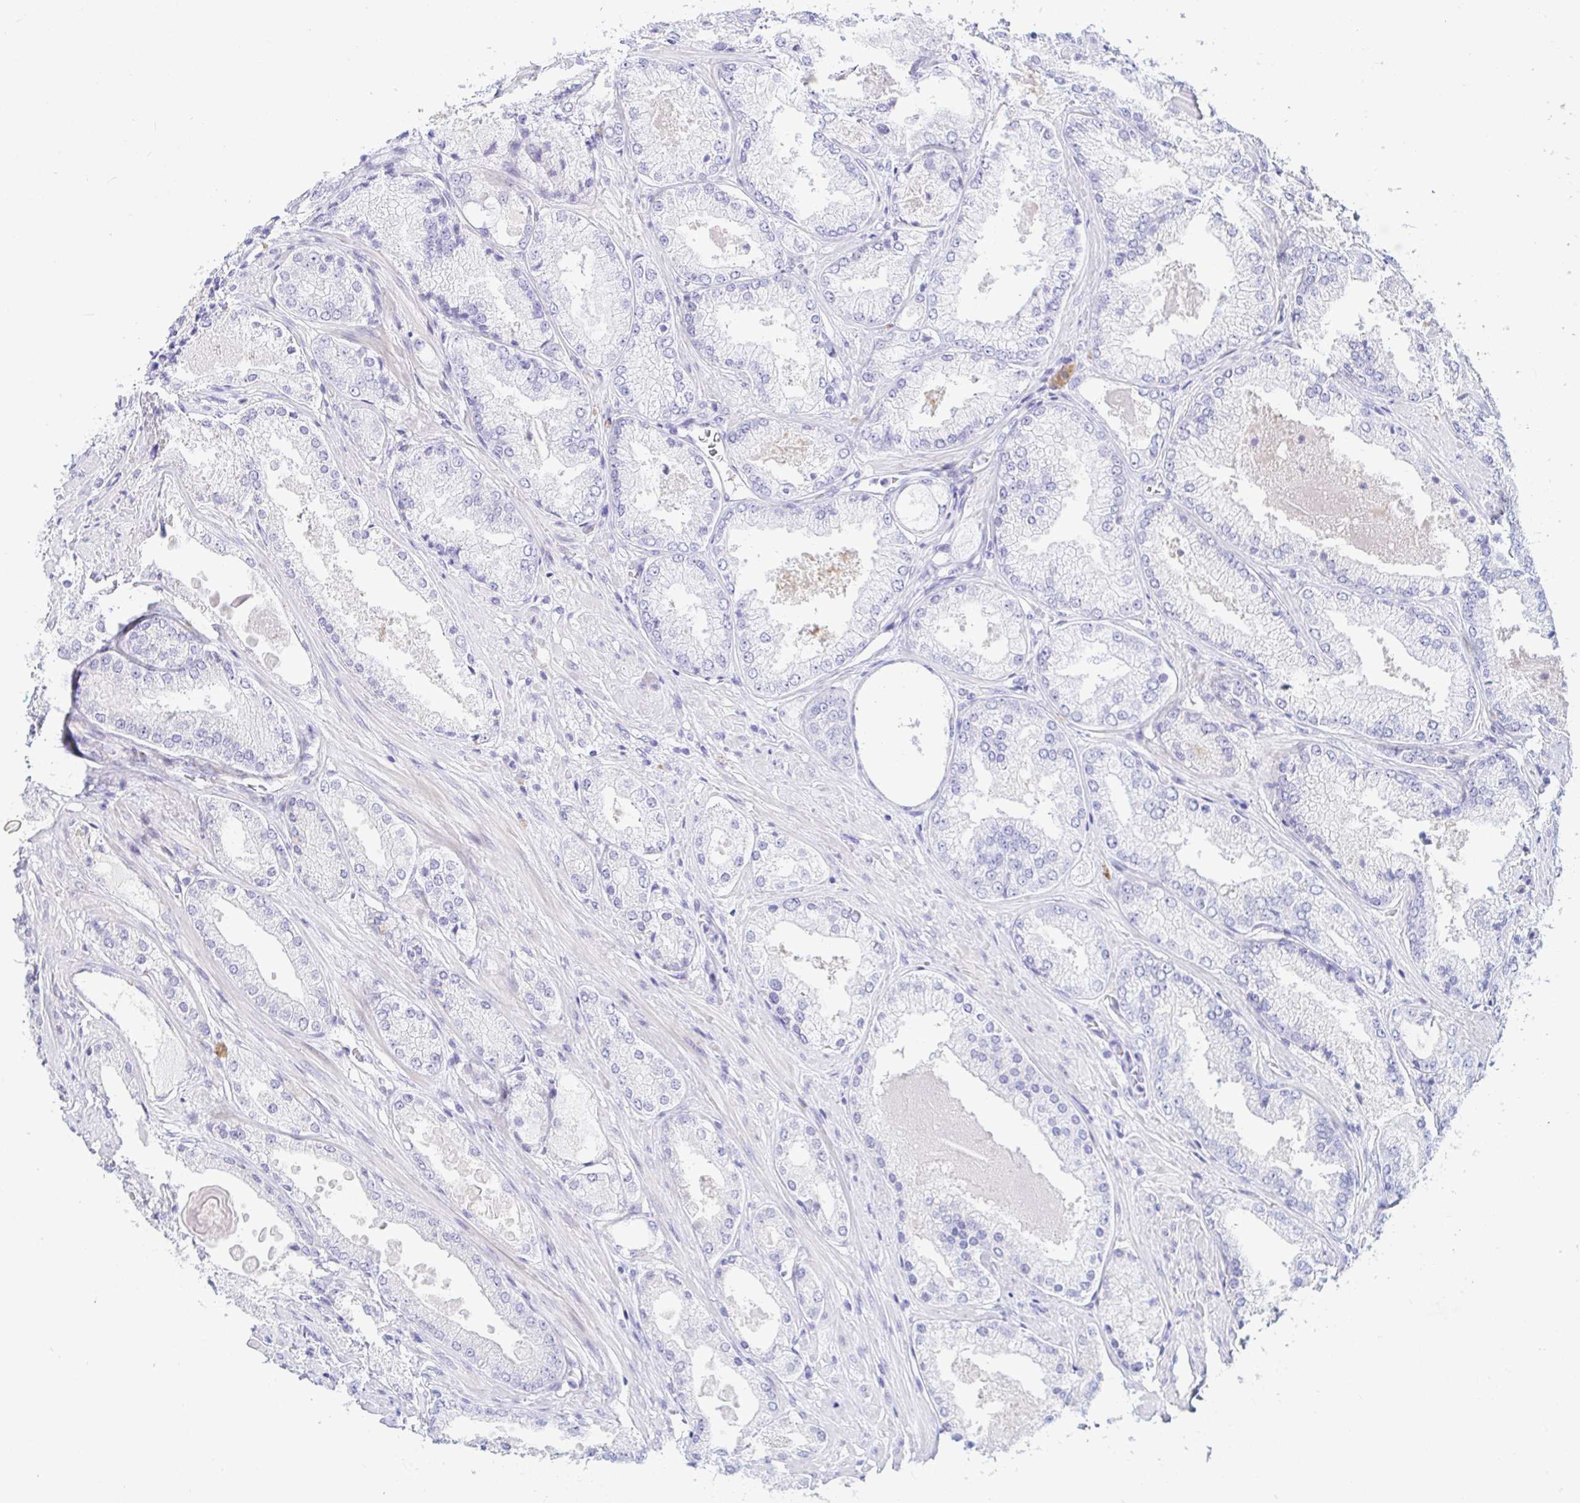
{"staining": {"intensity": "negative", "quantity": "none", "location": "none"}, "tissue": "prostate cancer", "cell_type": "Tumor cells", "image_type": "cancer", "snomed": [{"axis": "morphology", "description": "Adenocarcinoma, Low grade"}, {"axis": "topography", "description": "Prostate"}], "caption": "DAB (3,3'-diaminobenzidine) immunohistochemical staining of human prostate cancer demonstrates no significant staining in tumor cells.", "gene": "PINLYP", "patient": {"sex": "male", "age": 68}}